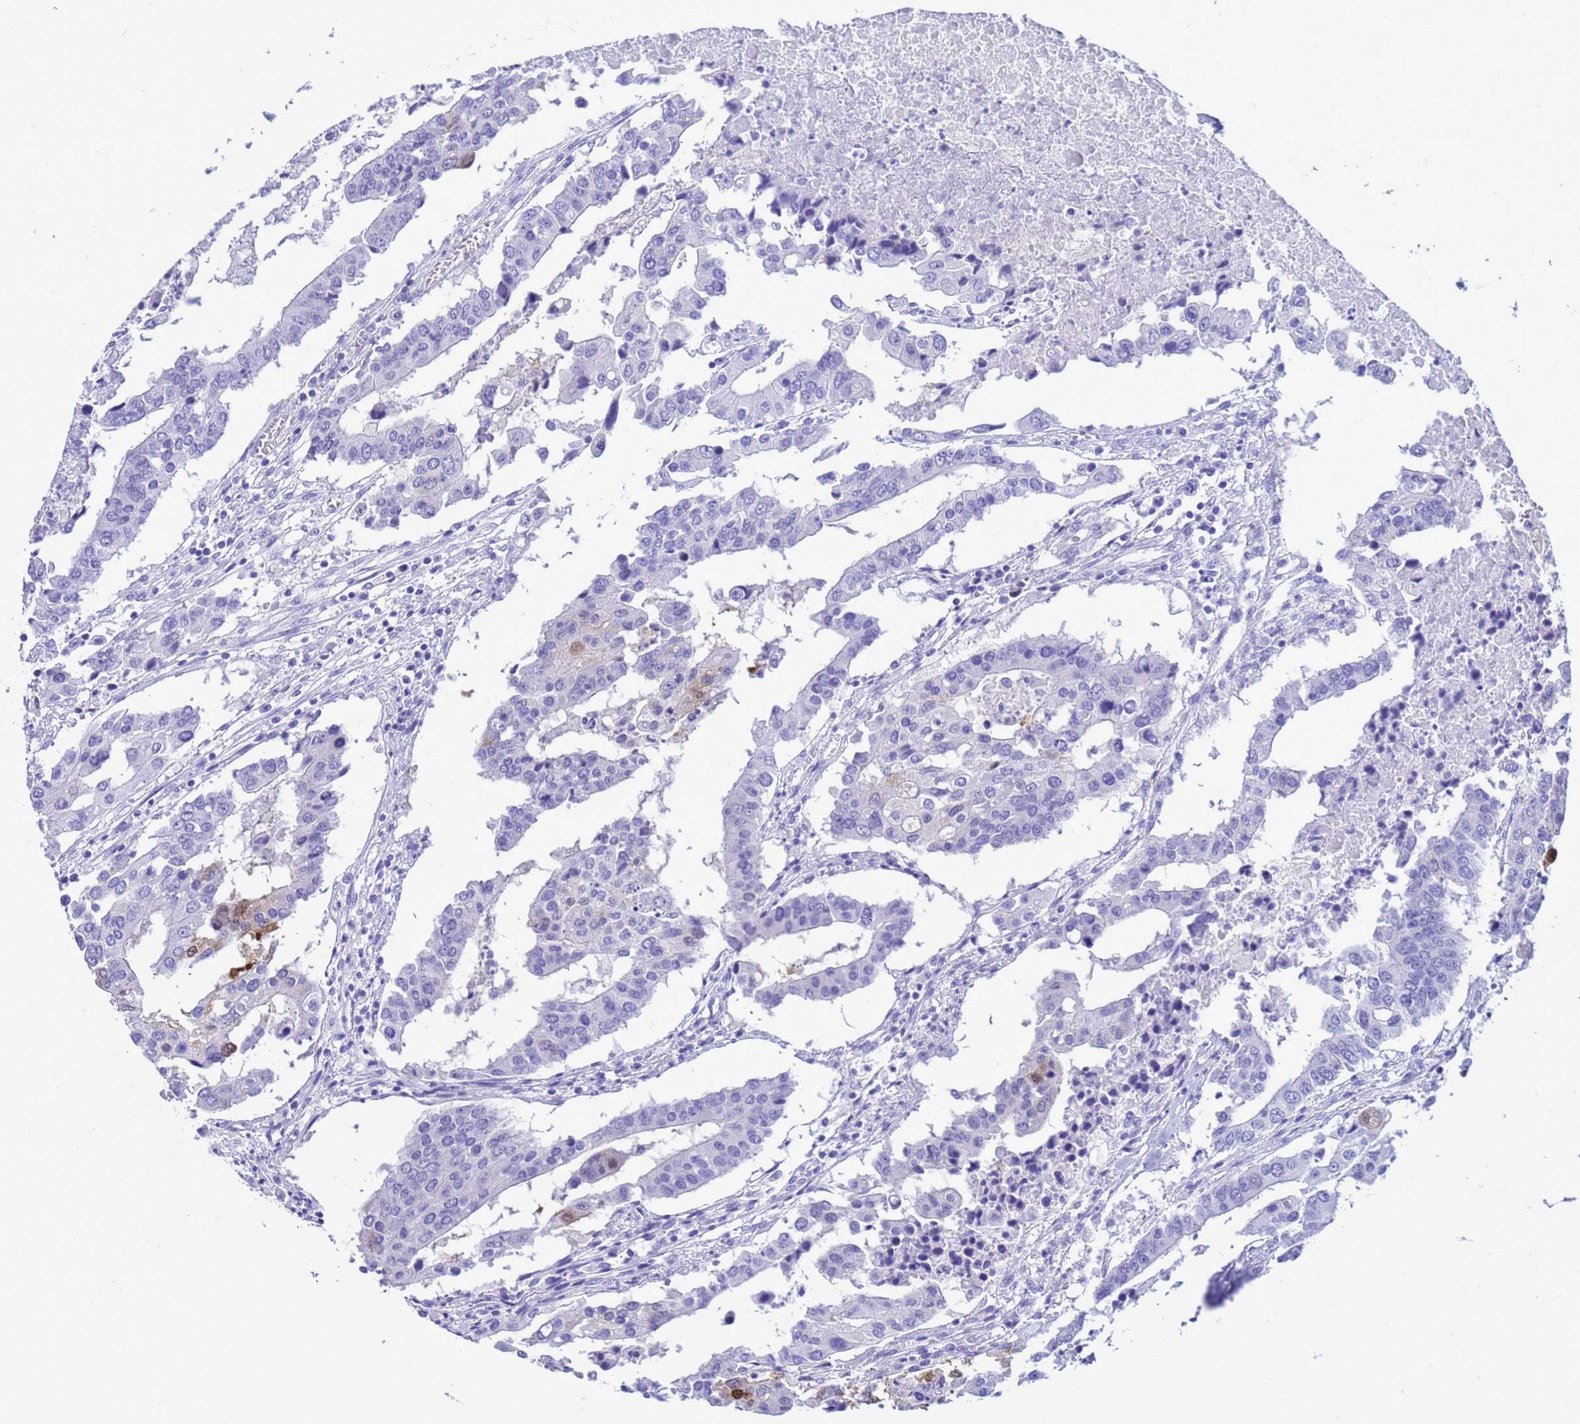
{"staining": {"intensity": "negative", "quantity": "none", "location": "none"}, "tissue": "colorectal cancer", "cell_type": "Tumor cells", "image_type": "cancer", "snomed": [{"axis": "morphology", "description": "Adenocarcinoma, NOS"}, {"axis": "topography", "description": "Colon"}], "caption": "Human colorectal cancer stained for a protein using immunohistochemistry (IHC) demonstrates no expression in tumor cells.", "gene": "AKR1C2", "patient": {"sex": "male", "age": 77}}